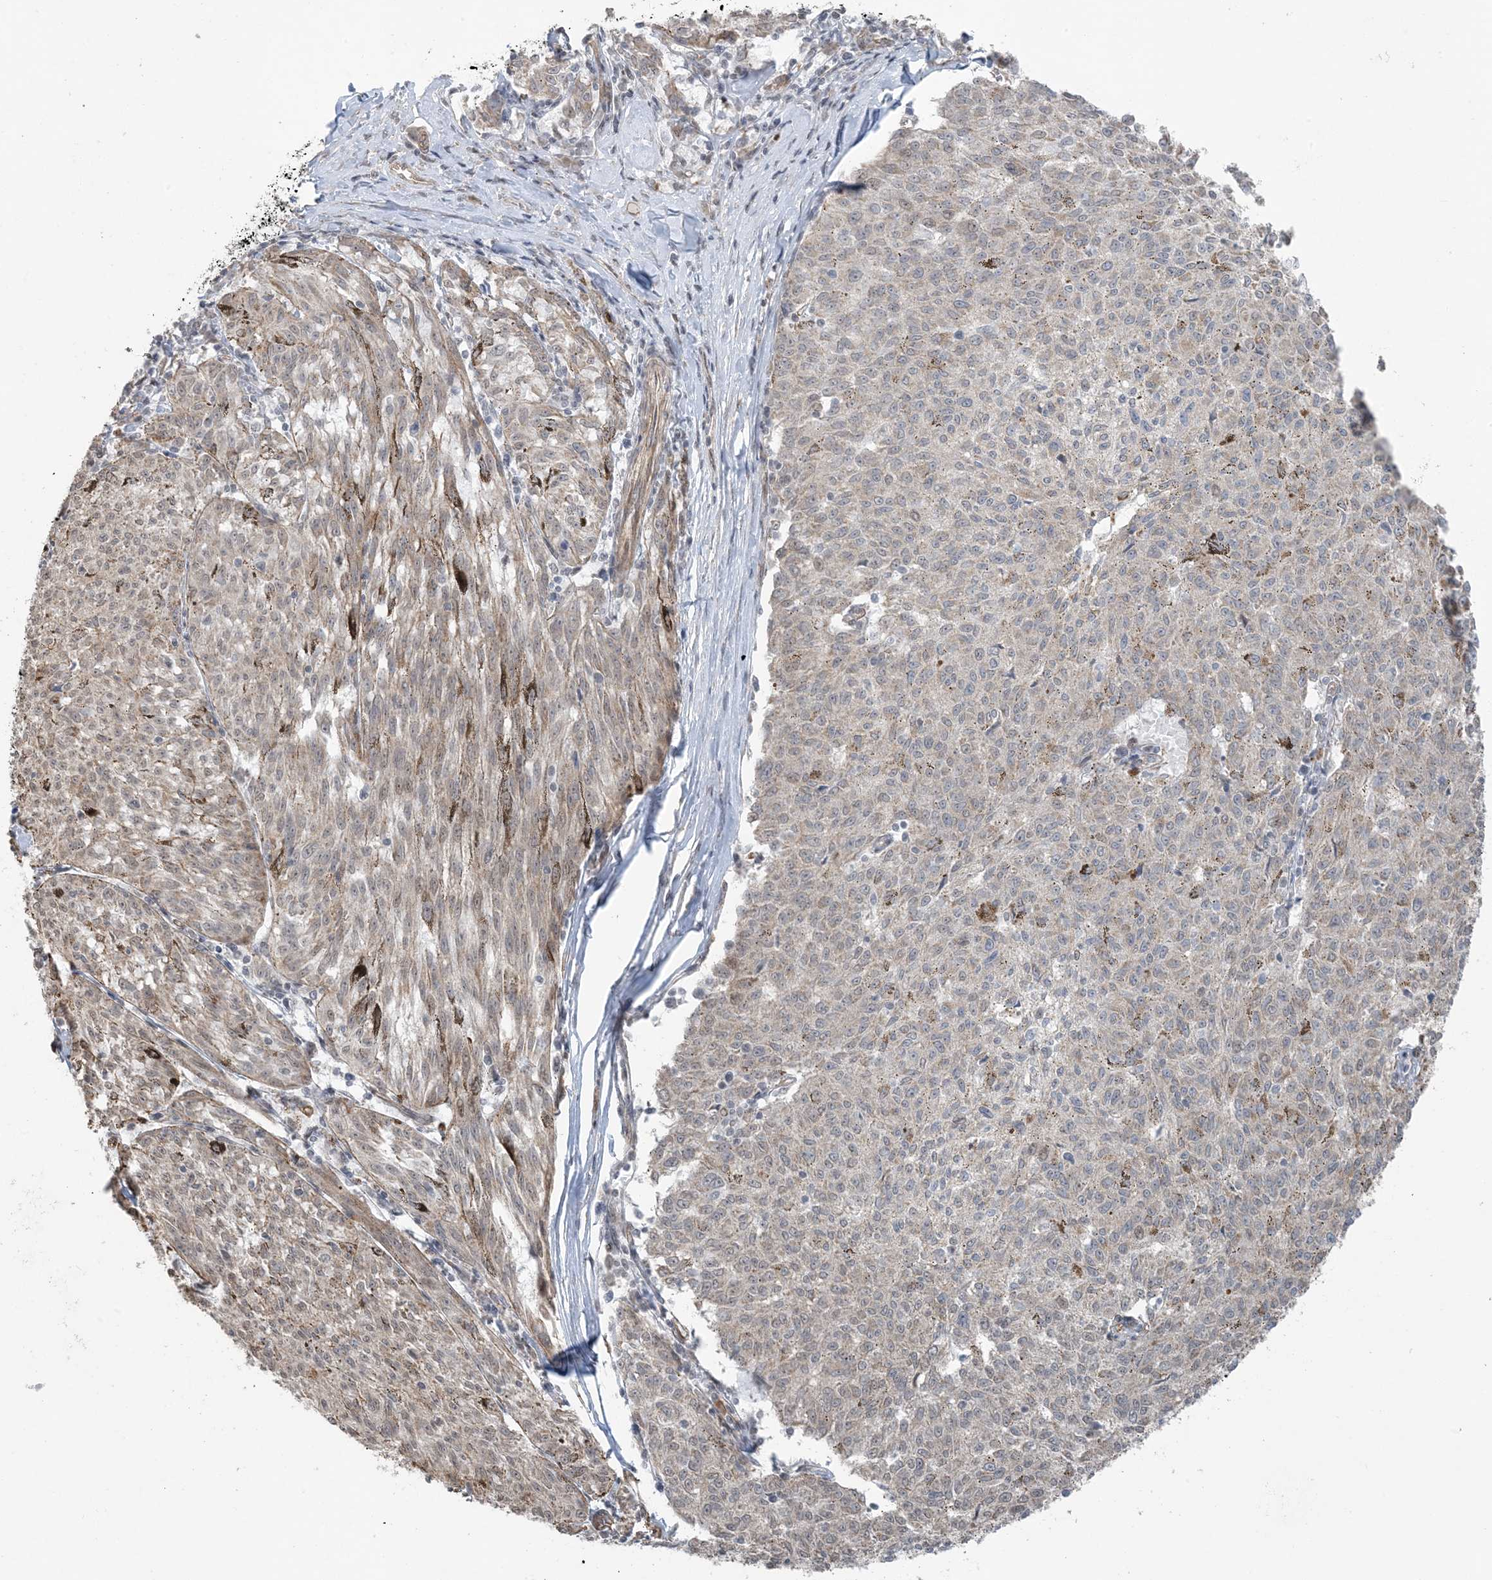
{"staining": {"intensity": "negative", "quantity": "none", "location": "none"}, "tissue": "melanoma", "cell_type": "Tumor cells", "image_type": "cancer", "snomed": [{"axis": "morphology", "description": "Malignant melanoma, NOS"}, {"axis": "topography", "description": "Skin"}], "caption": "This is an IHC histopathology image of human malignant melanoma. There is no expression in tumor cells.", "gene": "CHCHD4", "patient": {"sex": "female", "age": 72}}